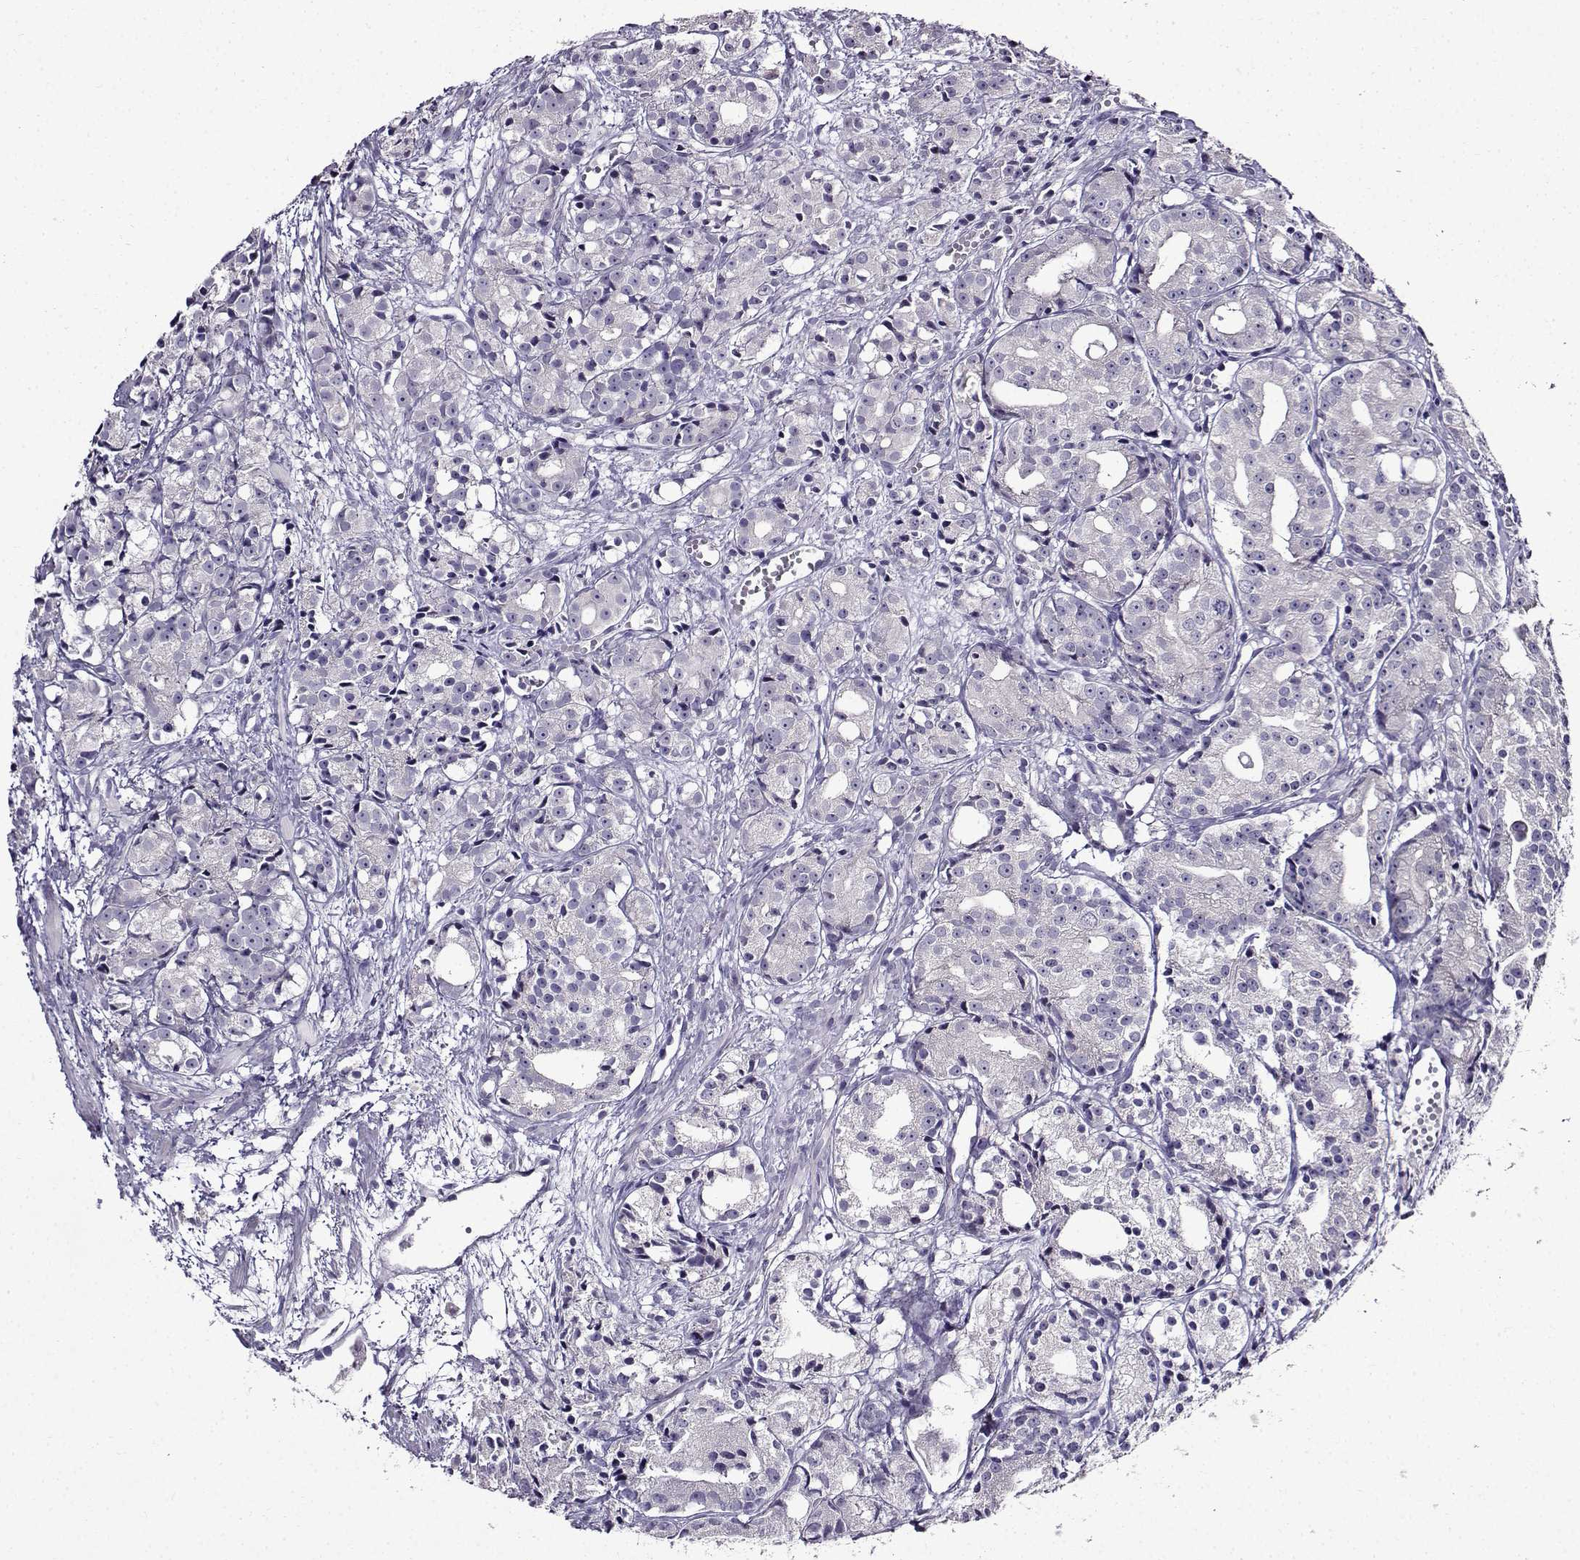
{"staining": {"intensity": "negative", "quantity": "none", "location": "none"}, "tissue": "prostate cancer", "cell_type": "Tumor cells", "image_type": "cancer", "snomed": [{"axis": "morphology", "description": "Adenocarcinoma, Medium grade"}, {"axis": "topography", "description": "Prostate"}], "caption": "Tumor cells are negative for protein expression in human prostate cancer (medium-grade adenocarcinoma). (Stains: DAB IHC with hematoxylin counter stain, Microscopy: brightfield microscopy at high magnification).", "gene": "TMEM266", "patient": {"sex": "male", "age": 74}}